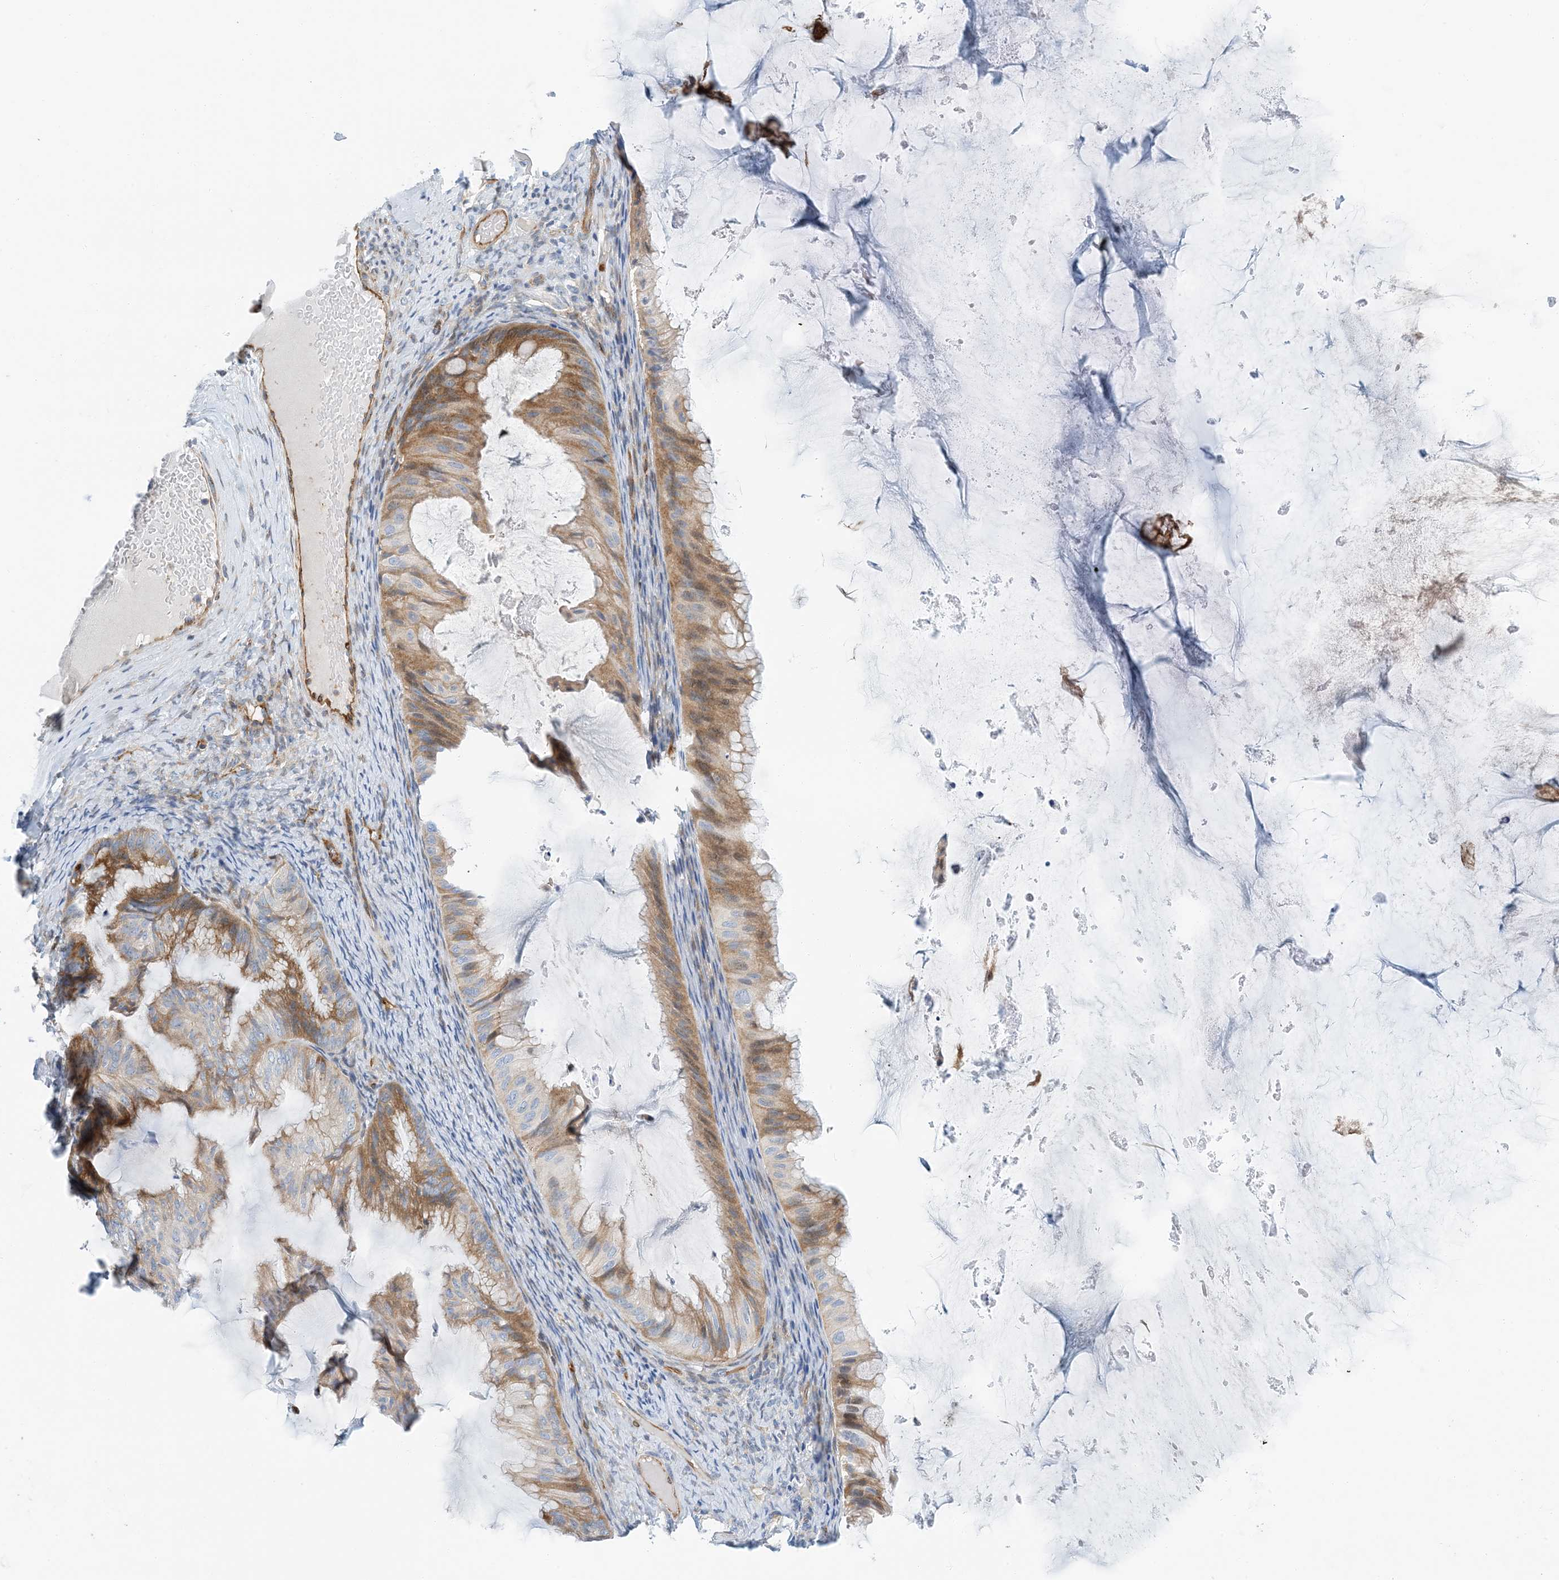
{"staining": {"intensity": "moderate", "quantity": "25%-75%", "location": "cytoplasmic/membranous"}, "tissue": "ovarian cancer", "cell_type": "Tumor cells", "image_type": "cancer", "snomed": [{"axis": "morphology", "description": "Cystadenocarcinoma, mucinous, NOS"}, {"axis": "topography", "description": "Ovary"}], "caption": "Mucinous cystadenocarcinoma (ovarian) stained with immunohistochemistry demonstrates moderate cytoplasmic/membranous positivity in approximately 25%-75% of tumor cells. The protein of interest is stained brown, and the nuclei are stained in blue (DAB IHC with brightfield microscopy, high magnification).", "gene": "PCDHA2", "patient": {"sex": "female", "age": 61}}